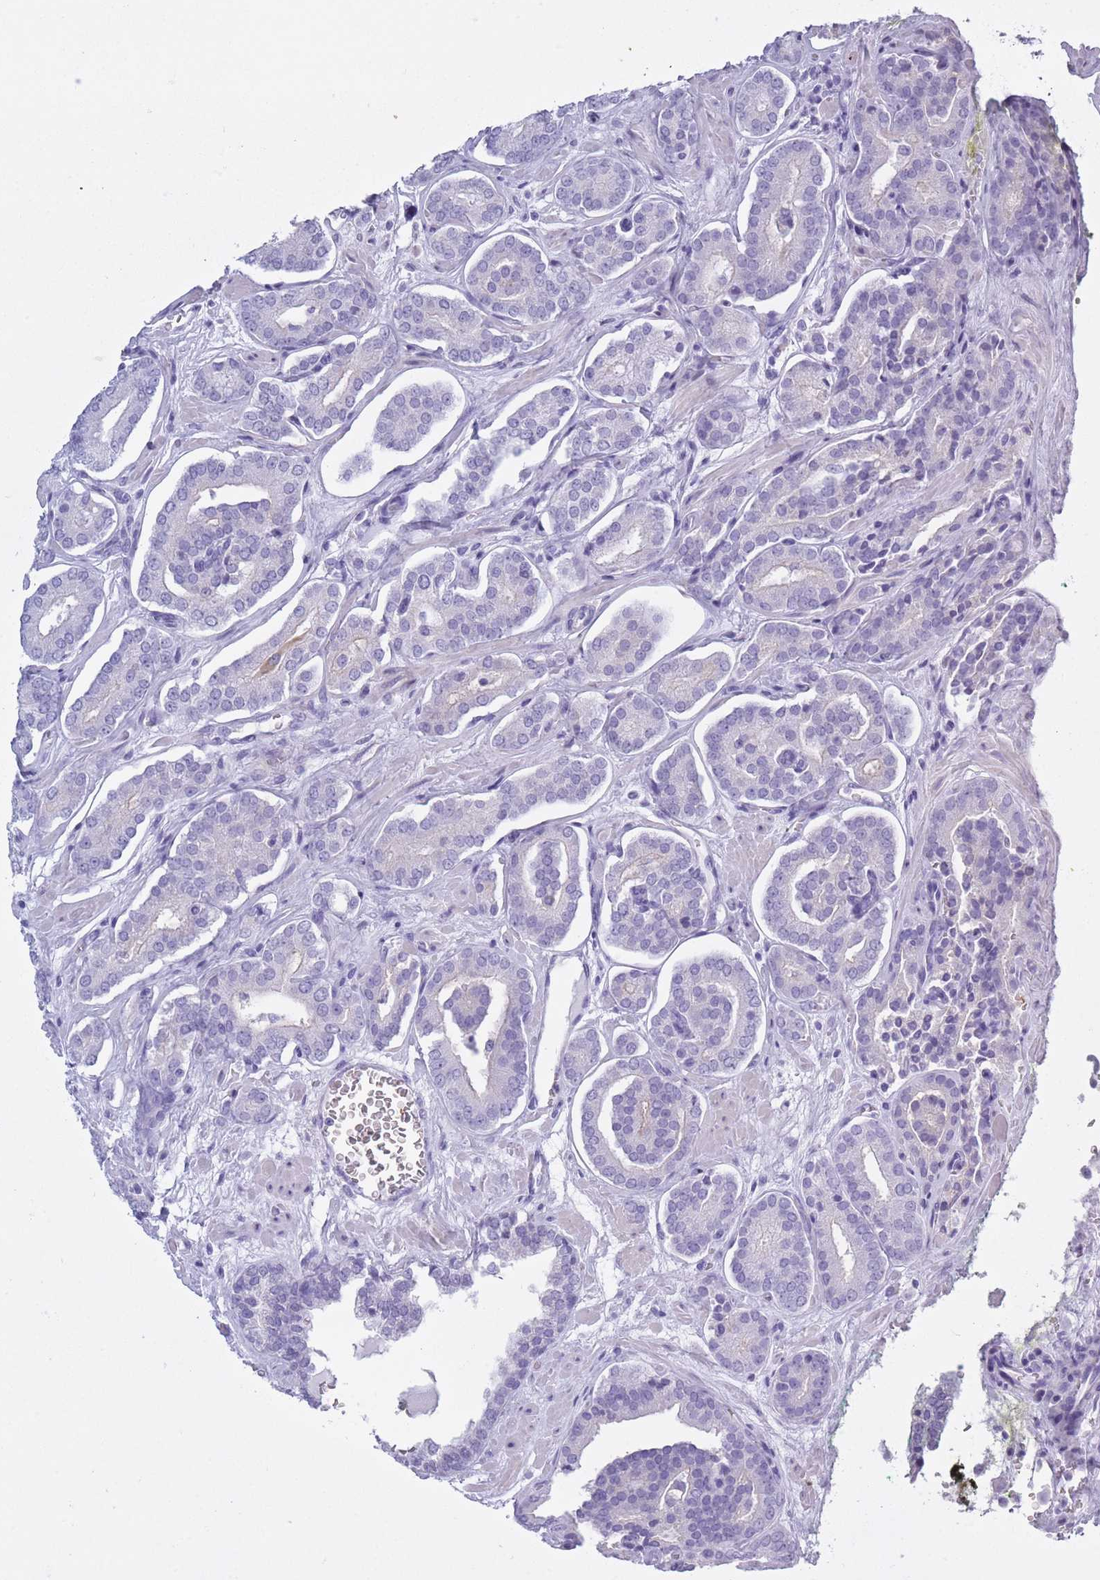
{"staining": {"intensity": "negative", "quantity": "none", "location": "none"}, "tissue": "prostate cancer", "cell_type": "Tumor cells", "image_type": "cancer", "snomed": [{"axis": "morphology", "description": "Adenocarcinoma, High grade"}, {"axis": "topography", "description": "Prostate"}], "caption": "A micrograph of prostate cancer stained for a protein displays no brown staining in tumor cells. The staining is performed using DAB brown chromogen with nuclei counter-stained in using hematoxylin.", "gene": "OR7C1", "patient": {"sex": "male", "age": 66}}